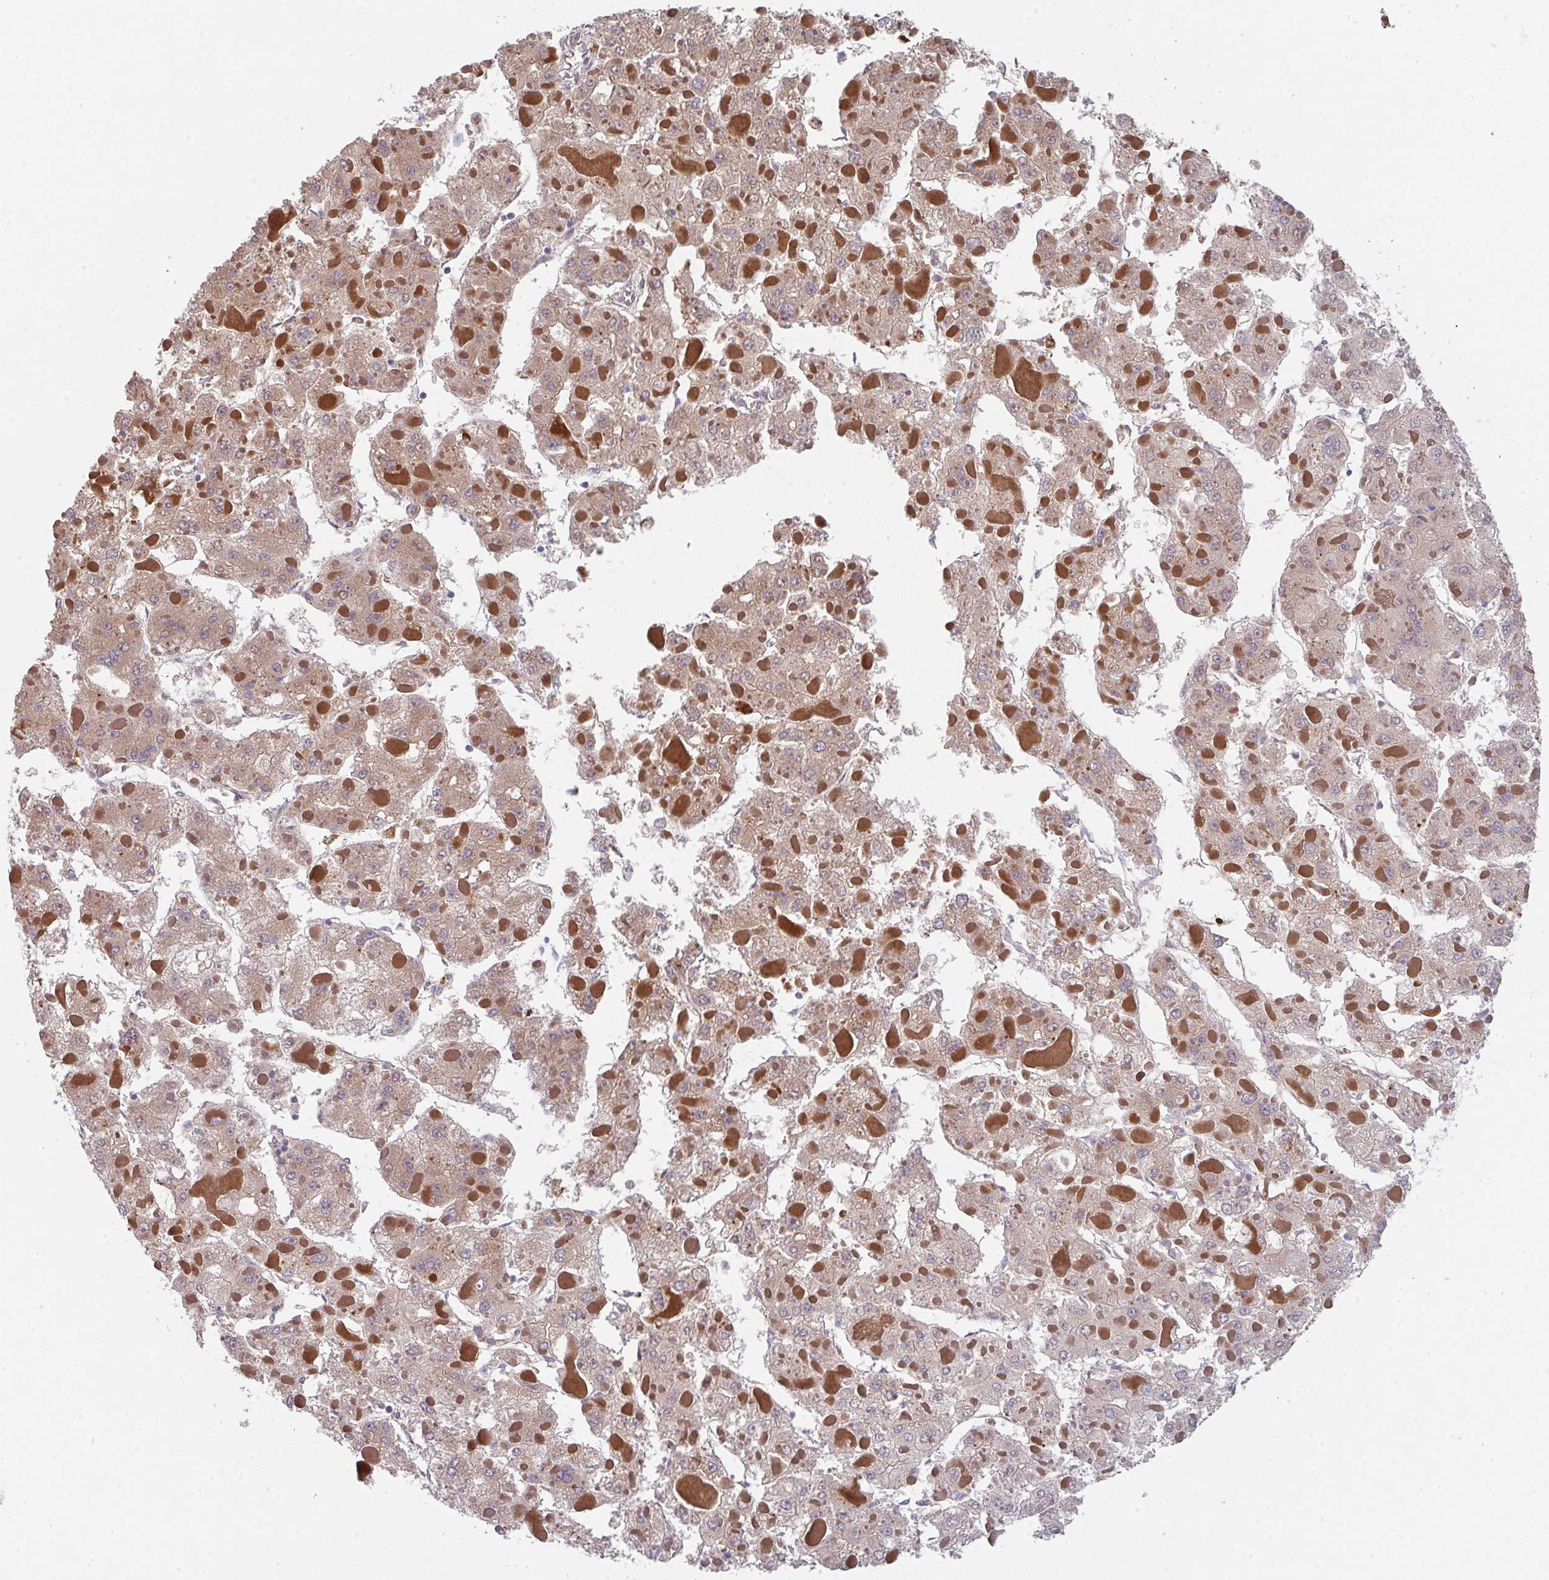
{"staining": {"intensity": "negative", "quantity": "none", "location": "none"}, "tissue": "liver cancer", "cell_type": "Tumor cells", "image_type": "cancer", "snomed": [{"axis": "morphology", "description": "Carcinoma, Hepatocellular, NOS"}, {"axis": "topography", "description": "Liver"}], "caption": "Immunohistochemistry (IHC) photomicrograph of liver cancer stained for a protein (brown), which reveals no staining in tumor cells.", "gene": "TSPAN31", "patient": {"sex": "female", "age": 73}}